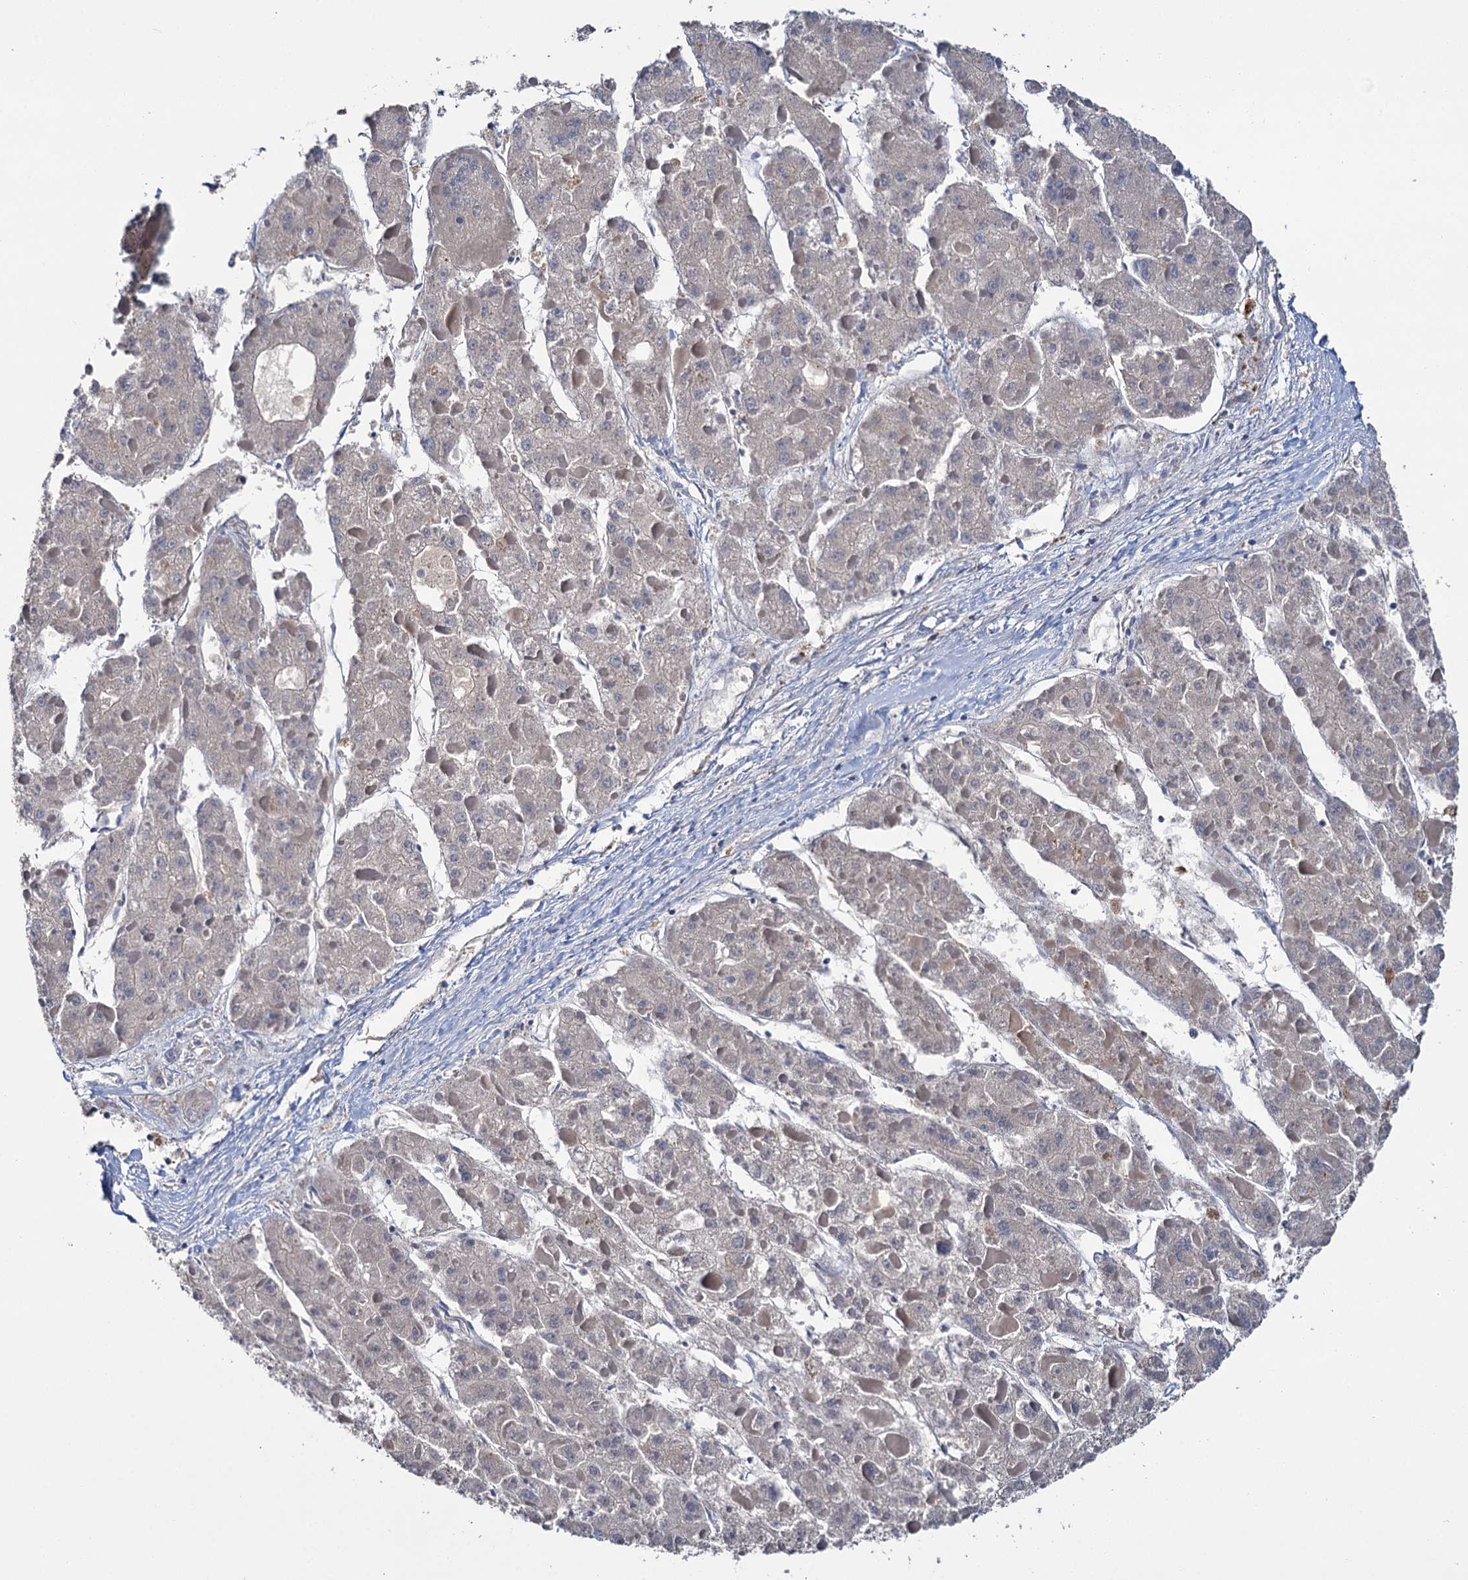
{"staining": {"intensity": "negative", "quantity": "none", "location": "none"}, "tissue": "liver cancer", "cell_type": "Tumor cells", "image_type": "cancer", "snomed": [{"axis": "morphology", "description": "Carcinoma, Hepatocellular, NOS"}, {"axis": "topography", "description": "Liver"}], "caption": "Liver hepatocellular carcinoma stained for a protein using immunohistochemistry reveals no staining tumor cells.", "gene": "FGFR2", "patient": {"sex": "female", "age": 73}}